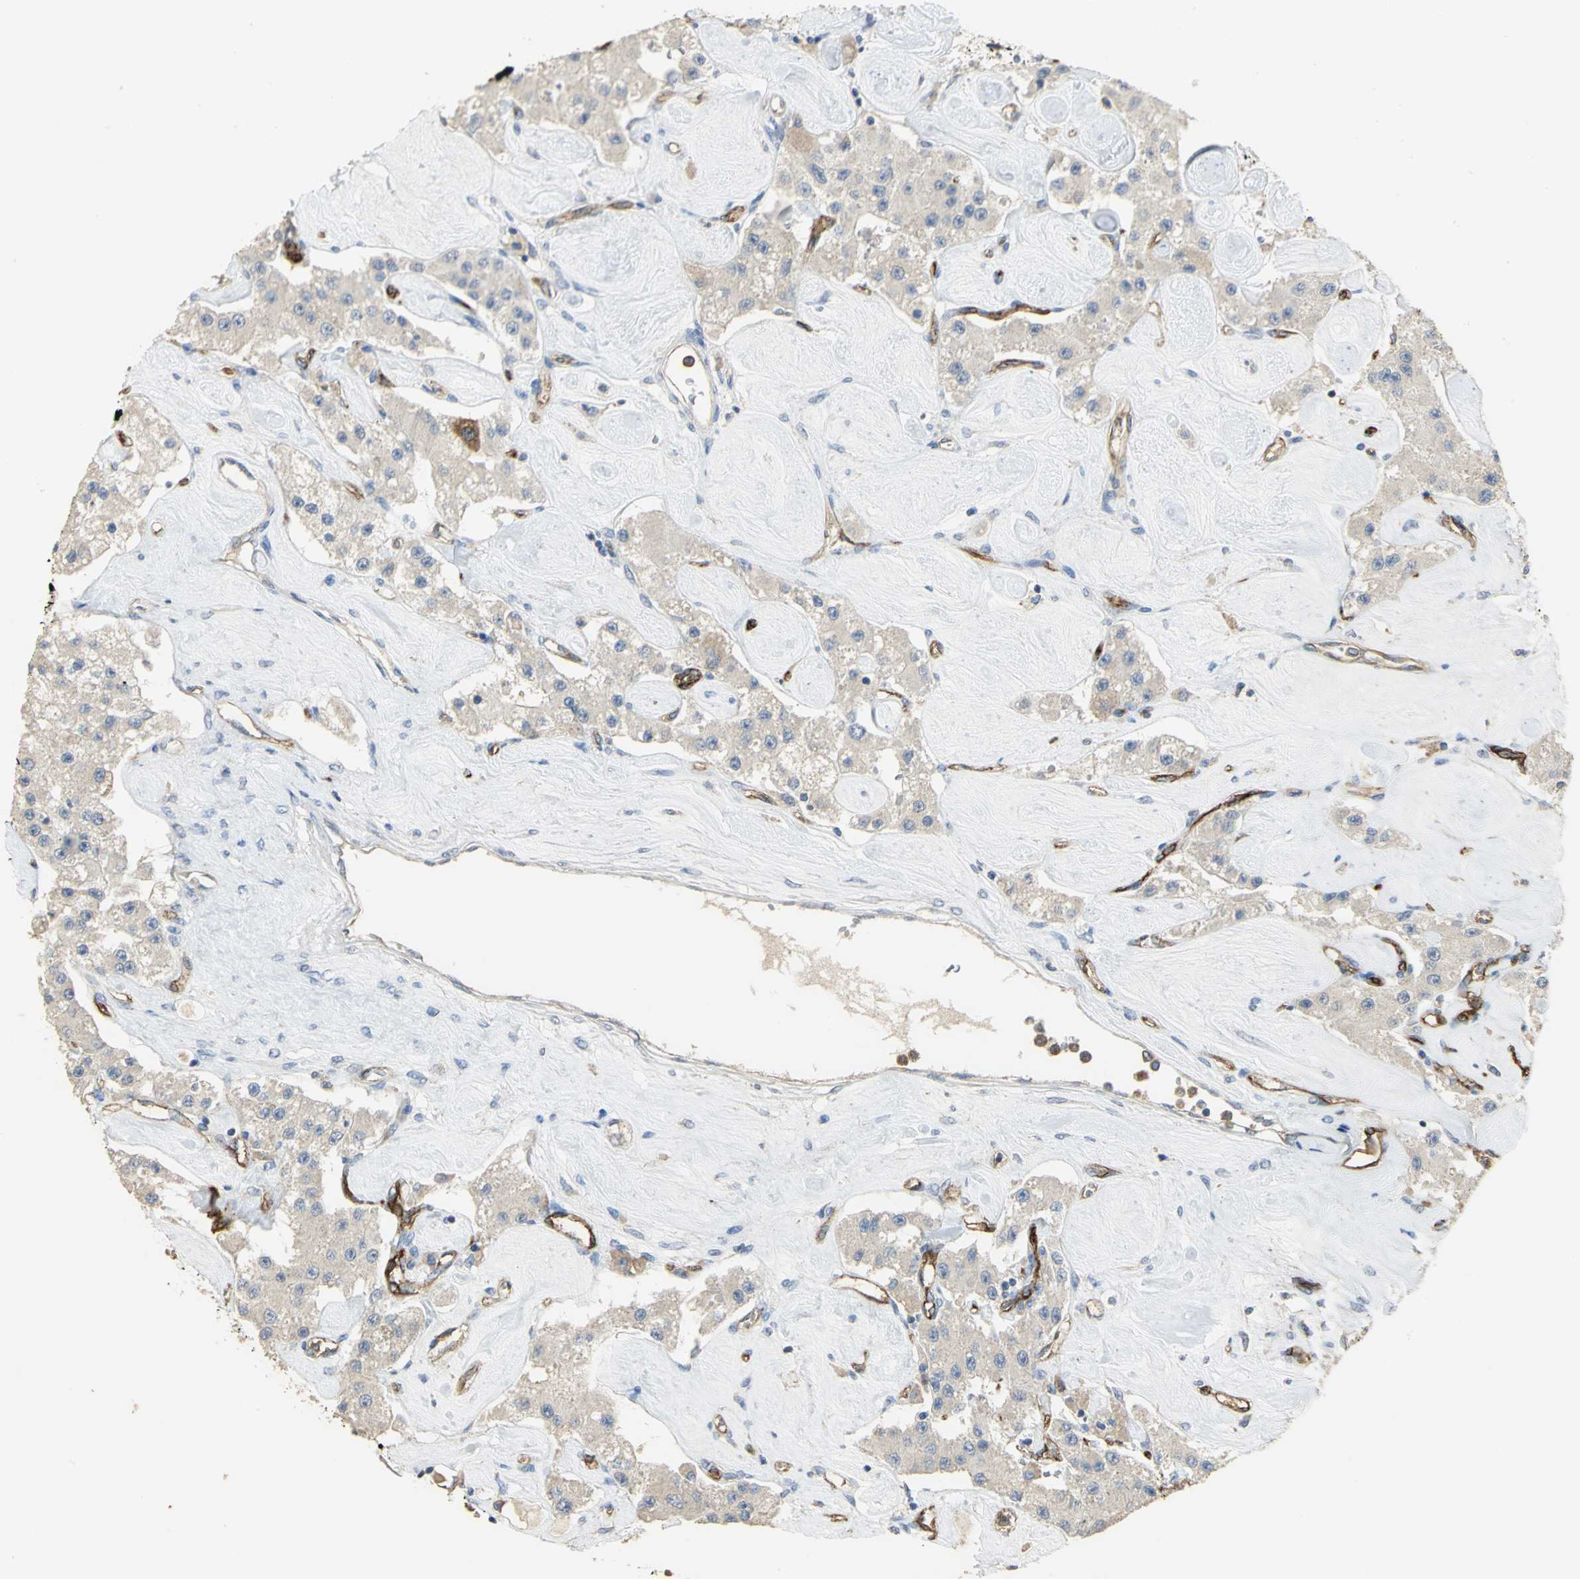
{"staining": {"intensity": "negative", "quantity": "none", "location": "none"}, "tissue": "carcinoid", "cell_type": "Tumor cells", "image_type": "cancer", "snomed": [{"axis": "morphology", "description": "Carcinoid, malignant, NOS"}, {"axis": "topography", "description": "Pancreas"}], "caption": "High power microscopy micrograph of an immunohistochemistry micrograph of malignant carcinoid, revealing no significant expression in tumor cells. (DAB immunohistochemistry, high magnification).", "gene": "DLGAP5", "patient": {"sex": "male", "age": 41}}